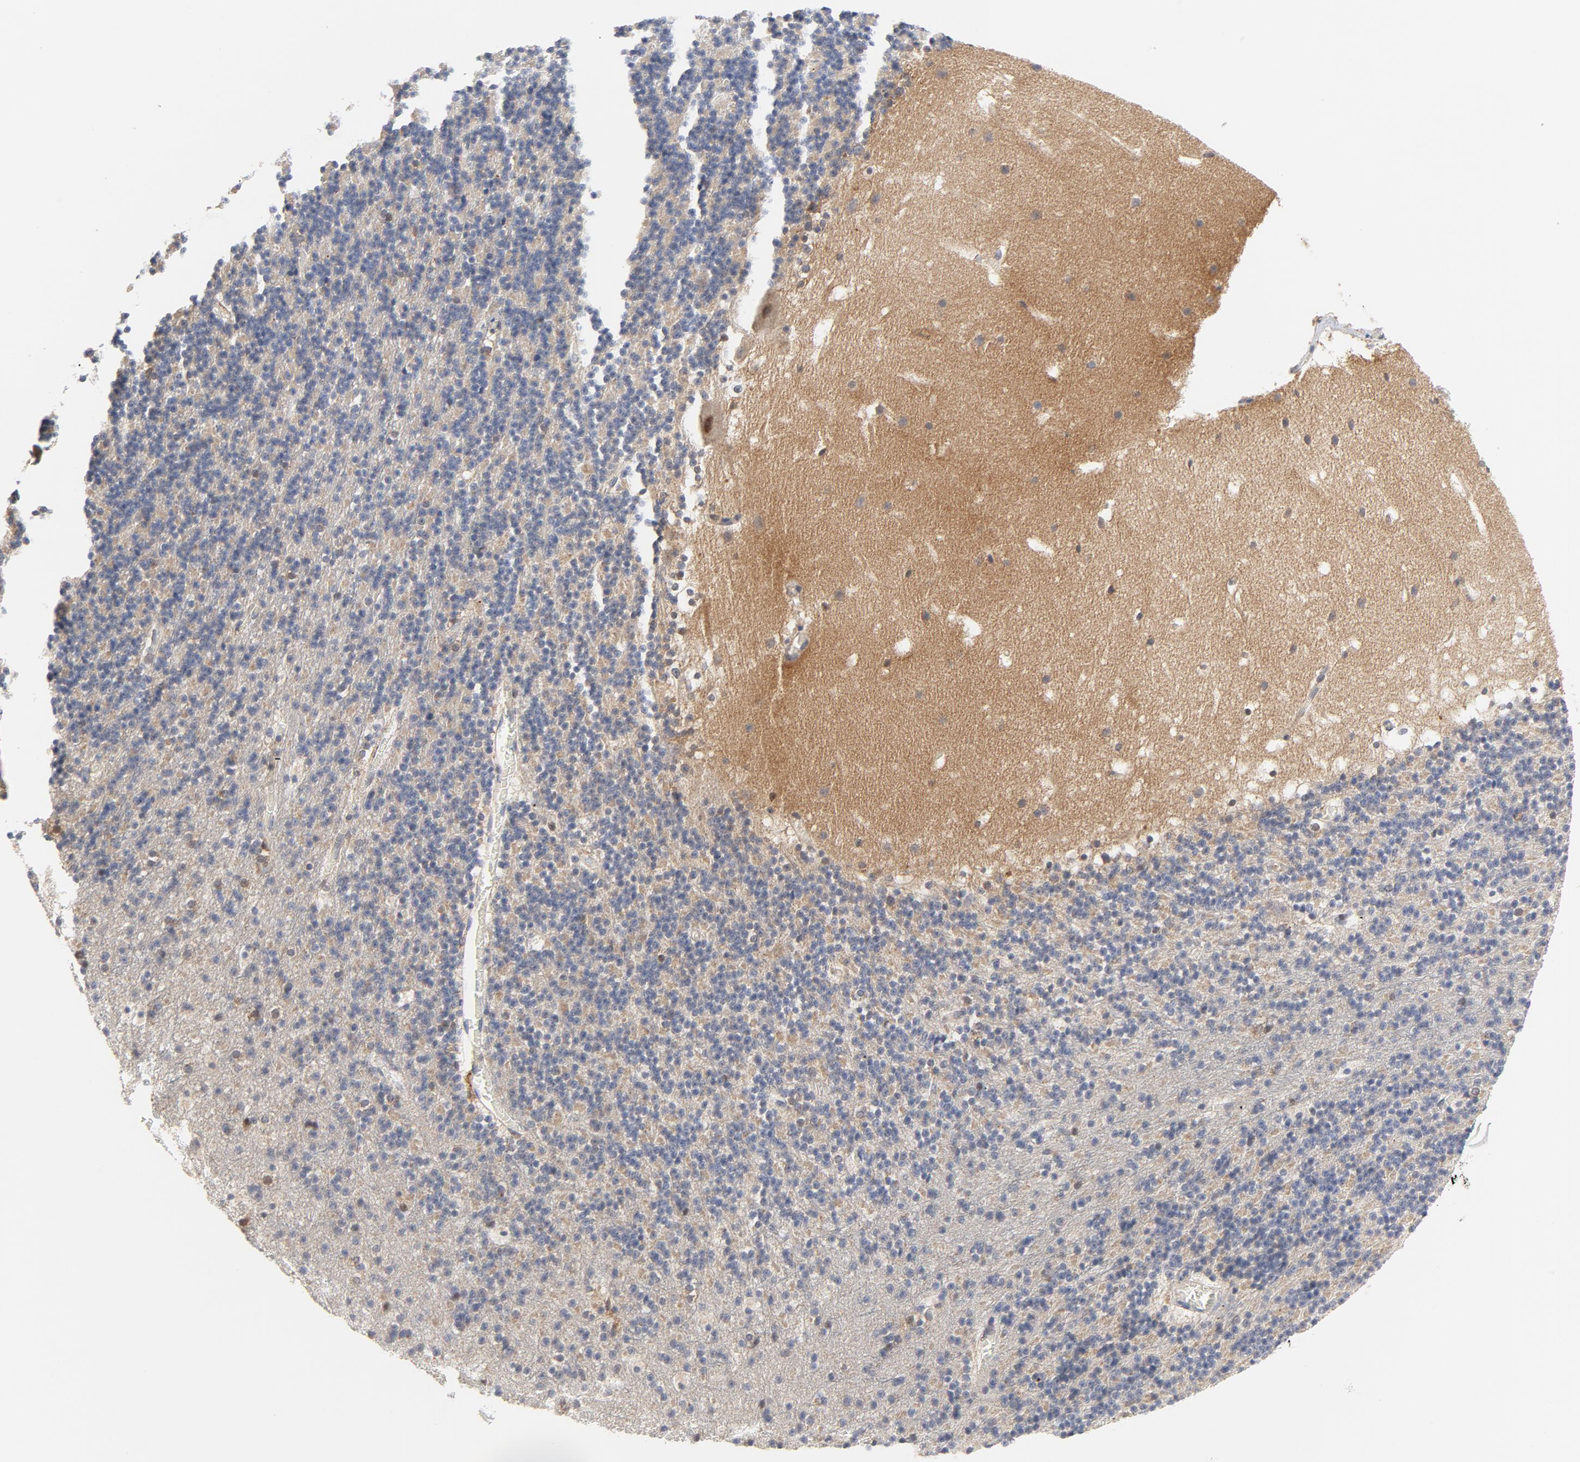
{"staining": {"intensity": "moderate", "quantity": "<25%", "location": "cytoplasmic/membranous"}, "tissue": "cerebellum", "cell_type": "Cells in granular layer", "image_type": "normal", "snomed": [{"axis": "morphology", "description": "Normal tissue, NOS"}, {"axis": "topography", "description": "Cerebellum"}], "caption": "A high-resolution image shows immunohistochemistry staining of benign cerebellum, which shows moderate cytoplasmic/membranous expression in approximately <25% of cells in granular layer. Using DAB (brown) and hematoxylin (blue) stains, captured at high magnification using brightfield microscopy.", "gene": "RAPGEF4", "patient": {"sex": "male", "age": 45}}